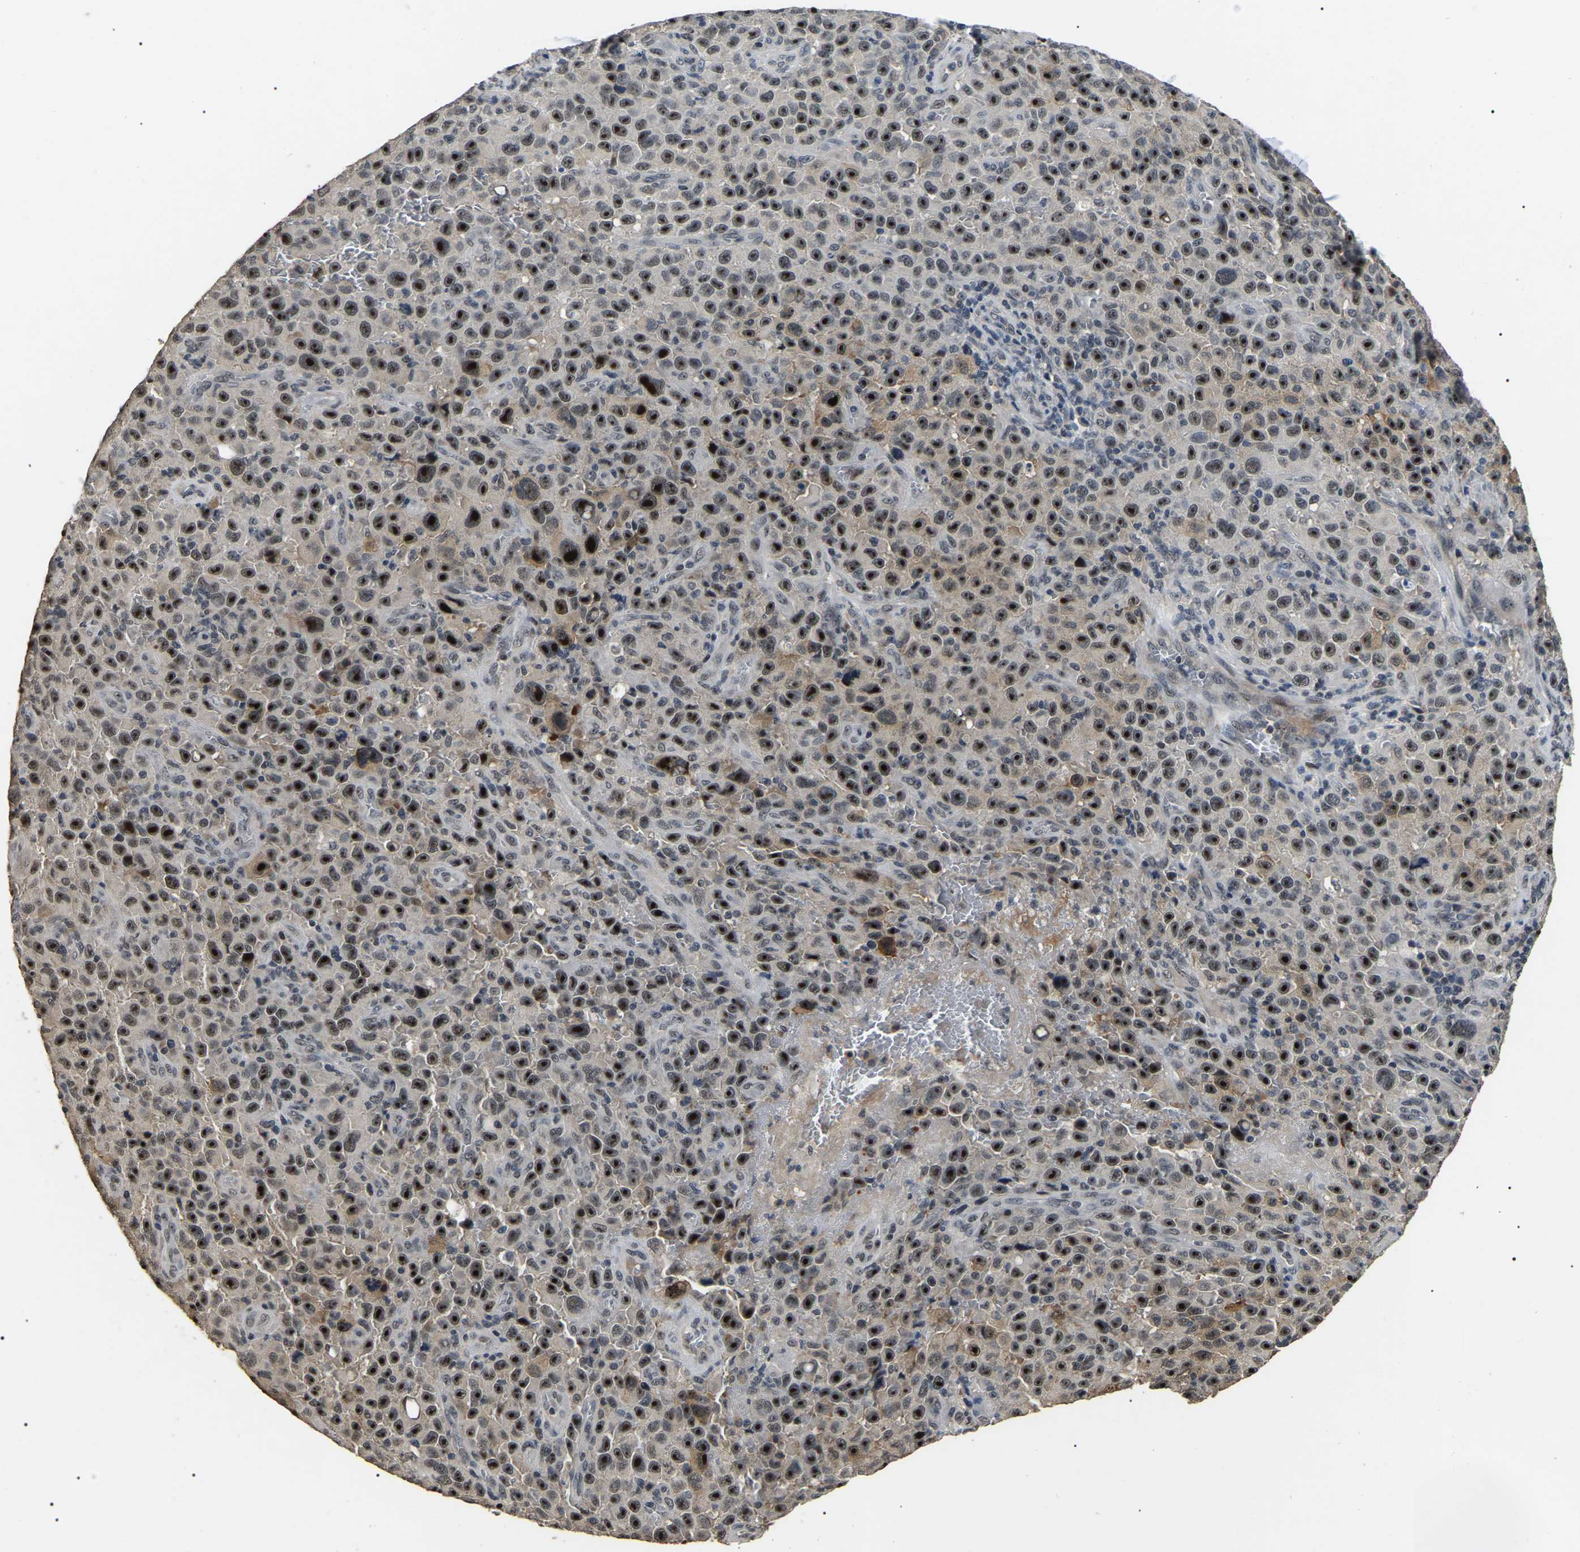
{"staining": {"intensity": "strong", "quantity": ">75%", "location": "nuclear"}, "tissue": "melanoma", "cell_type": "Tumor cells", "image_type": "cancer", "snomed": [{"axis": "morphology", "description": "Malignant melanoma, NOS"}, {"axis": "topography", "description": "Skin"}], "caption": "The photomicrograph exhibits immunohistochemical staining of melanoma. There is strong nuclear positivity is identified in approximately >75% of tumor cells.", "gene": "PPM1E", "patient": {"sex": "female", "age": 82}}